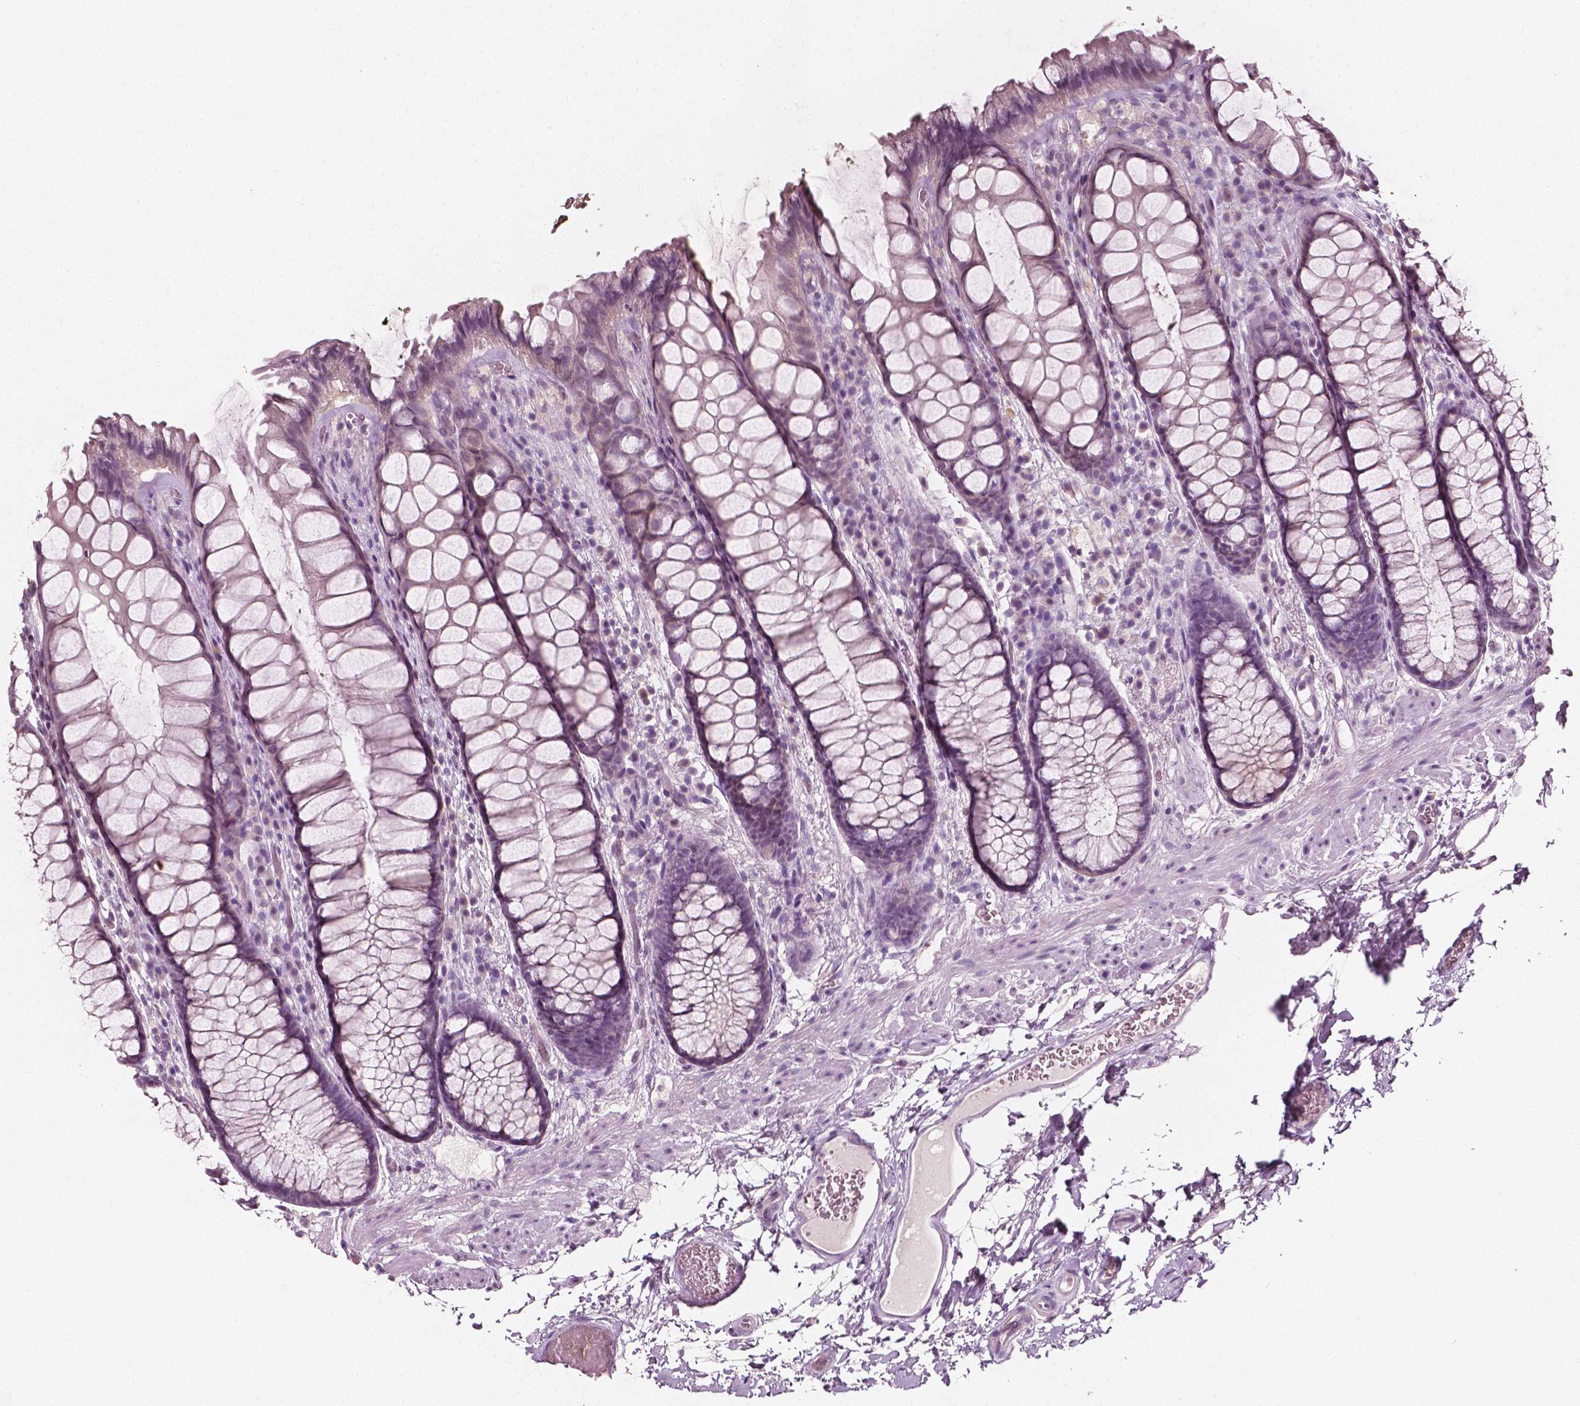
{"staining": {"intensity": "weak", "quantity": "<25%", "location": "cytoplasmic/membranous"}, "tissue": "rectum", "cell_type": "Glandular cells", "image_type": "normal", "snomed": [{"axis": "morphology", "description": "Normal tissue, NOS"}, {"axis": "topography", "description": "Rectum"}], "caption": "Benign rectum was stained to show a protein in brown. There is no significant positivity in glandular cells. (Brightfield microscopy of DAB (3,3'-diaminobenzidine) immunohistochemistry at high magnification).", "gene": "PLA2R1", "patient": {"sex": "female", "age": 62}}